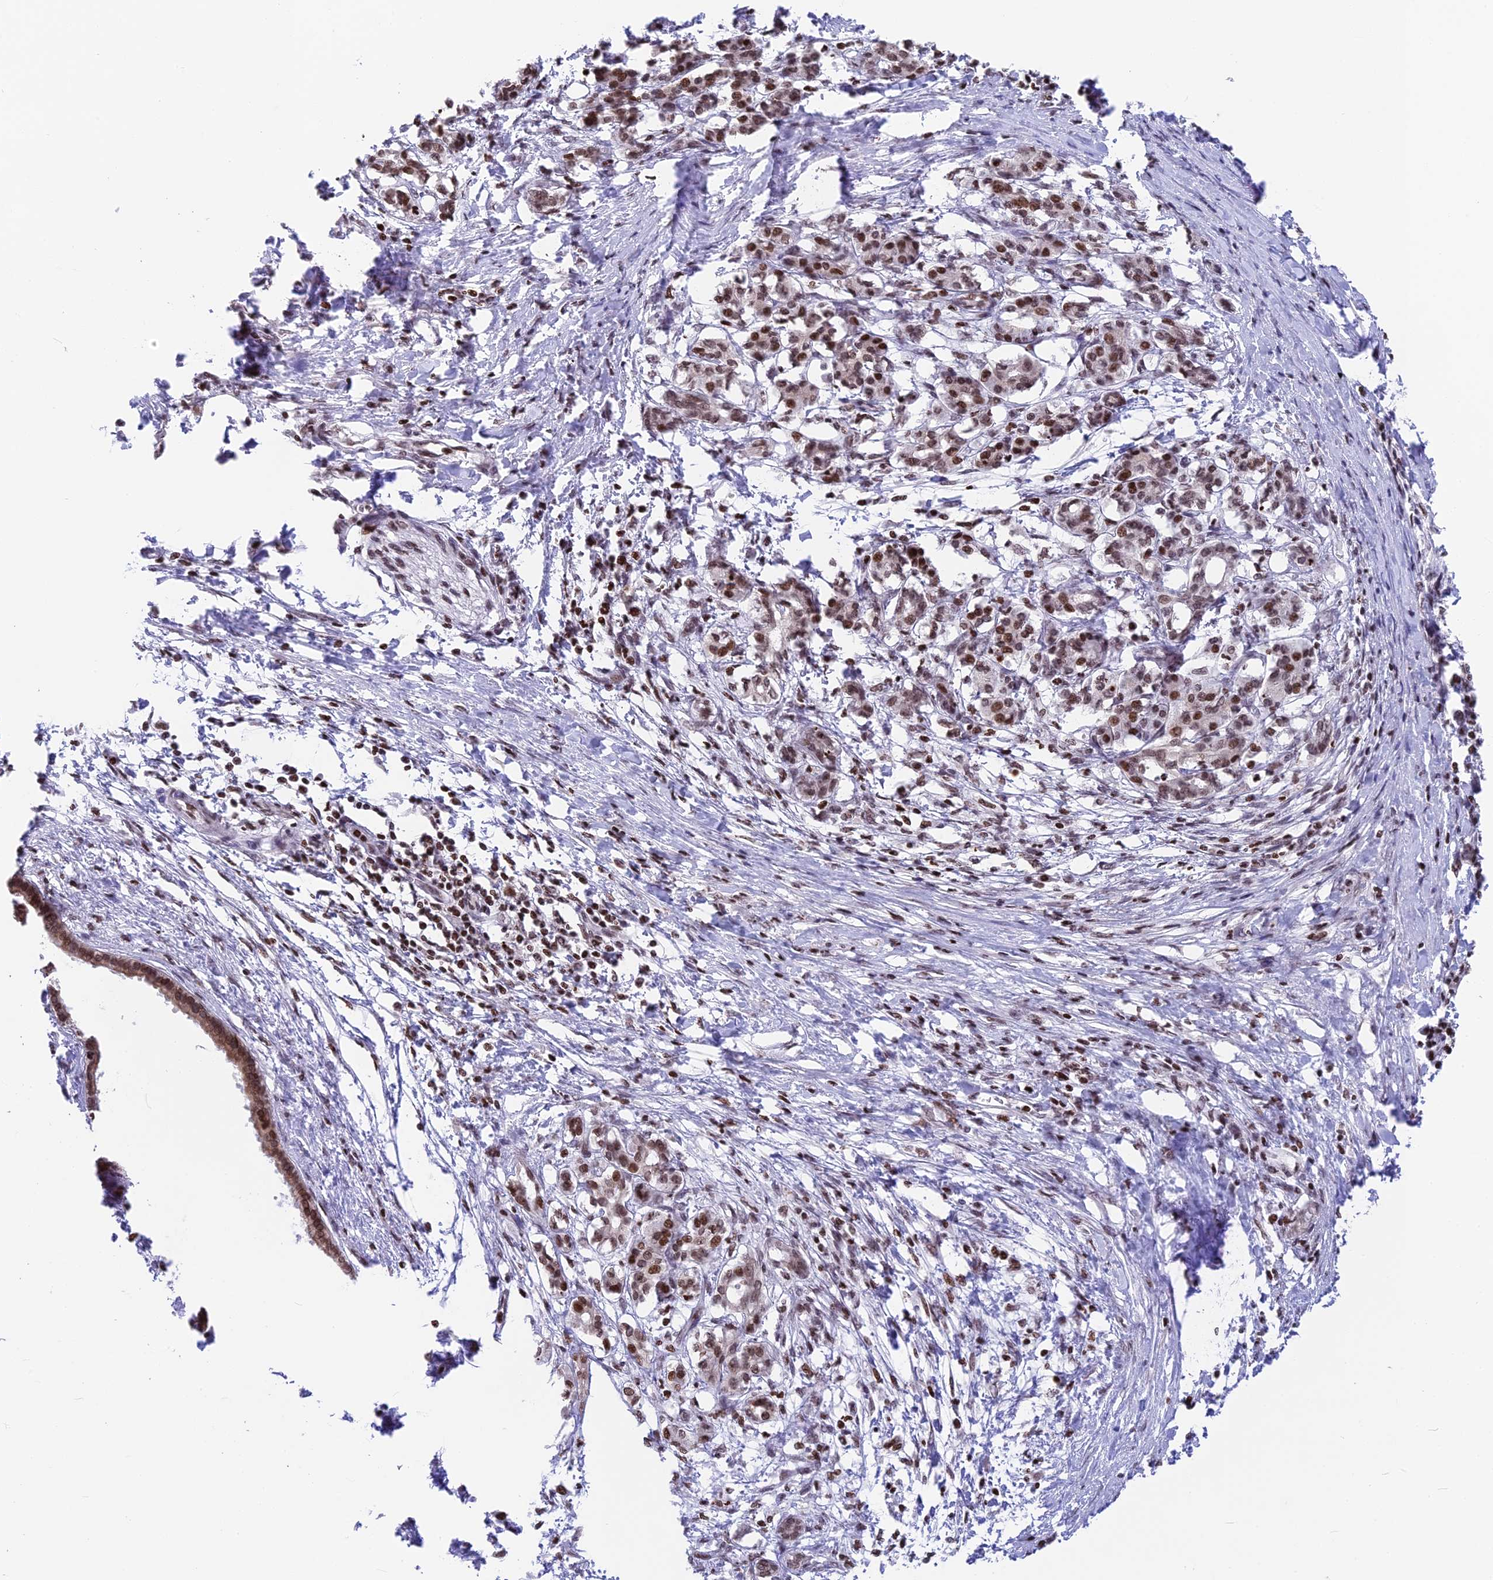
{"staining": {"intensity": "moderate", "quantity": ">75%", "location": "nuclear"}, "tissue": "pancreatic cancer", "cell_type": "Tumor cells", "image_type": "cancer", "snomed": [{"axis": "morphology", "description": "Adenocarcinoma, NOS"}, {"axis": "topography", "description": "Pancreas"}], "caption": "This micrograph reveals immunohistochemistry (IHC) staining of human pancreatic adenocarcinoma, with medium moderate nuclear staining in approximately >75% of tumor cells.", "gene": "TET2", "patient": {"sex": "female", "age": 55}}